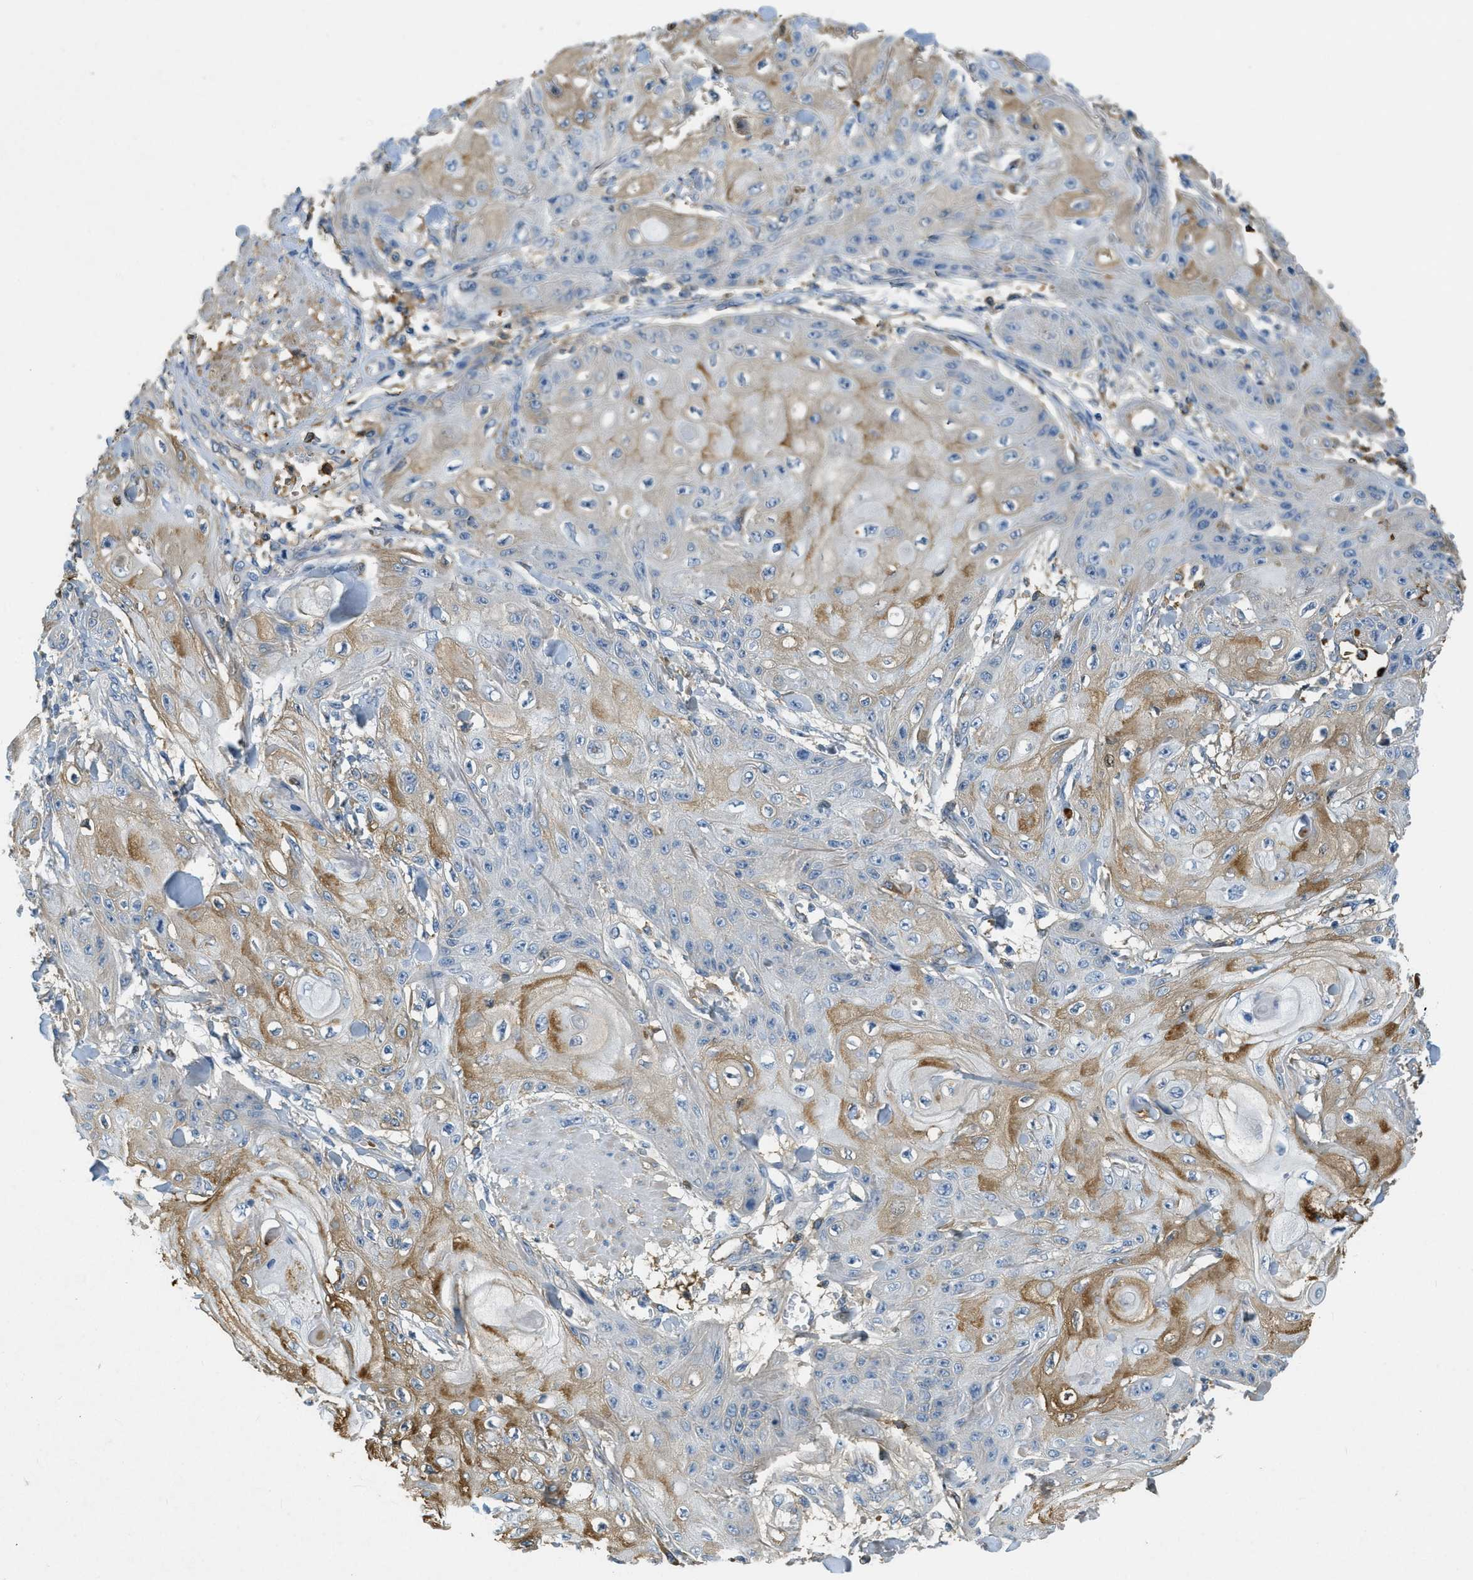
{"staining": {"intensity": "moderate", "quantity": "25%-75%", "location": "cytoplasmic/membranous"}, "tissue": "skin cancer", "cell_type": "Tumor cells", "image_type": "cancer", "snomed": [{"axis": "morphology", "description": "Squamous cell carcinoma, NOS"}, {"axis": "topography", "description": "Skin"}], "caption": "This histopathology image shows immunohistochemistry staining of human skin cancer, with medium moderate cytoplasmic/membranous positivity in about 25%-75% of tumor cells.", "gene": "PRTN3", "patient": {"sex": "male", "age": 74}}